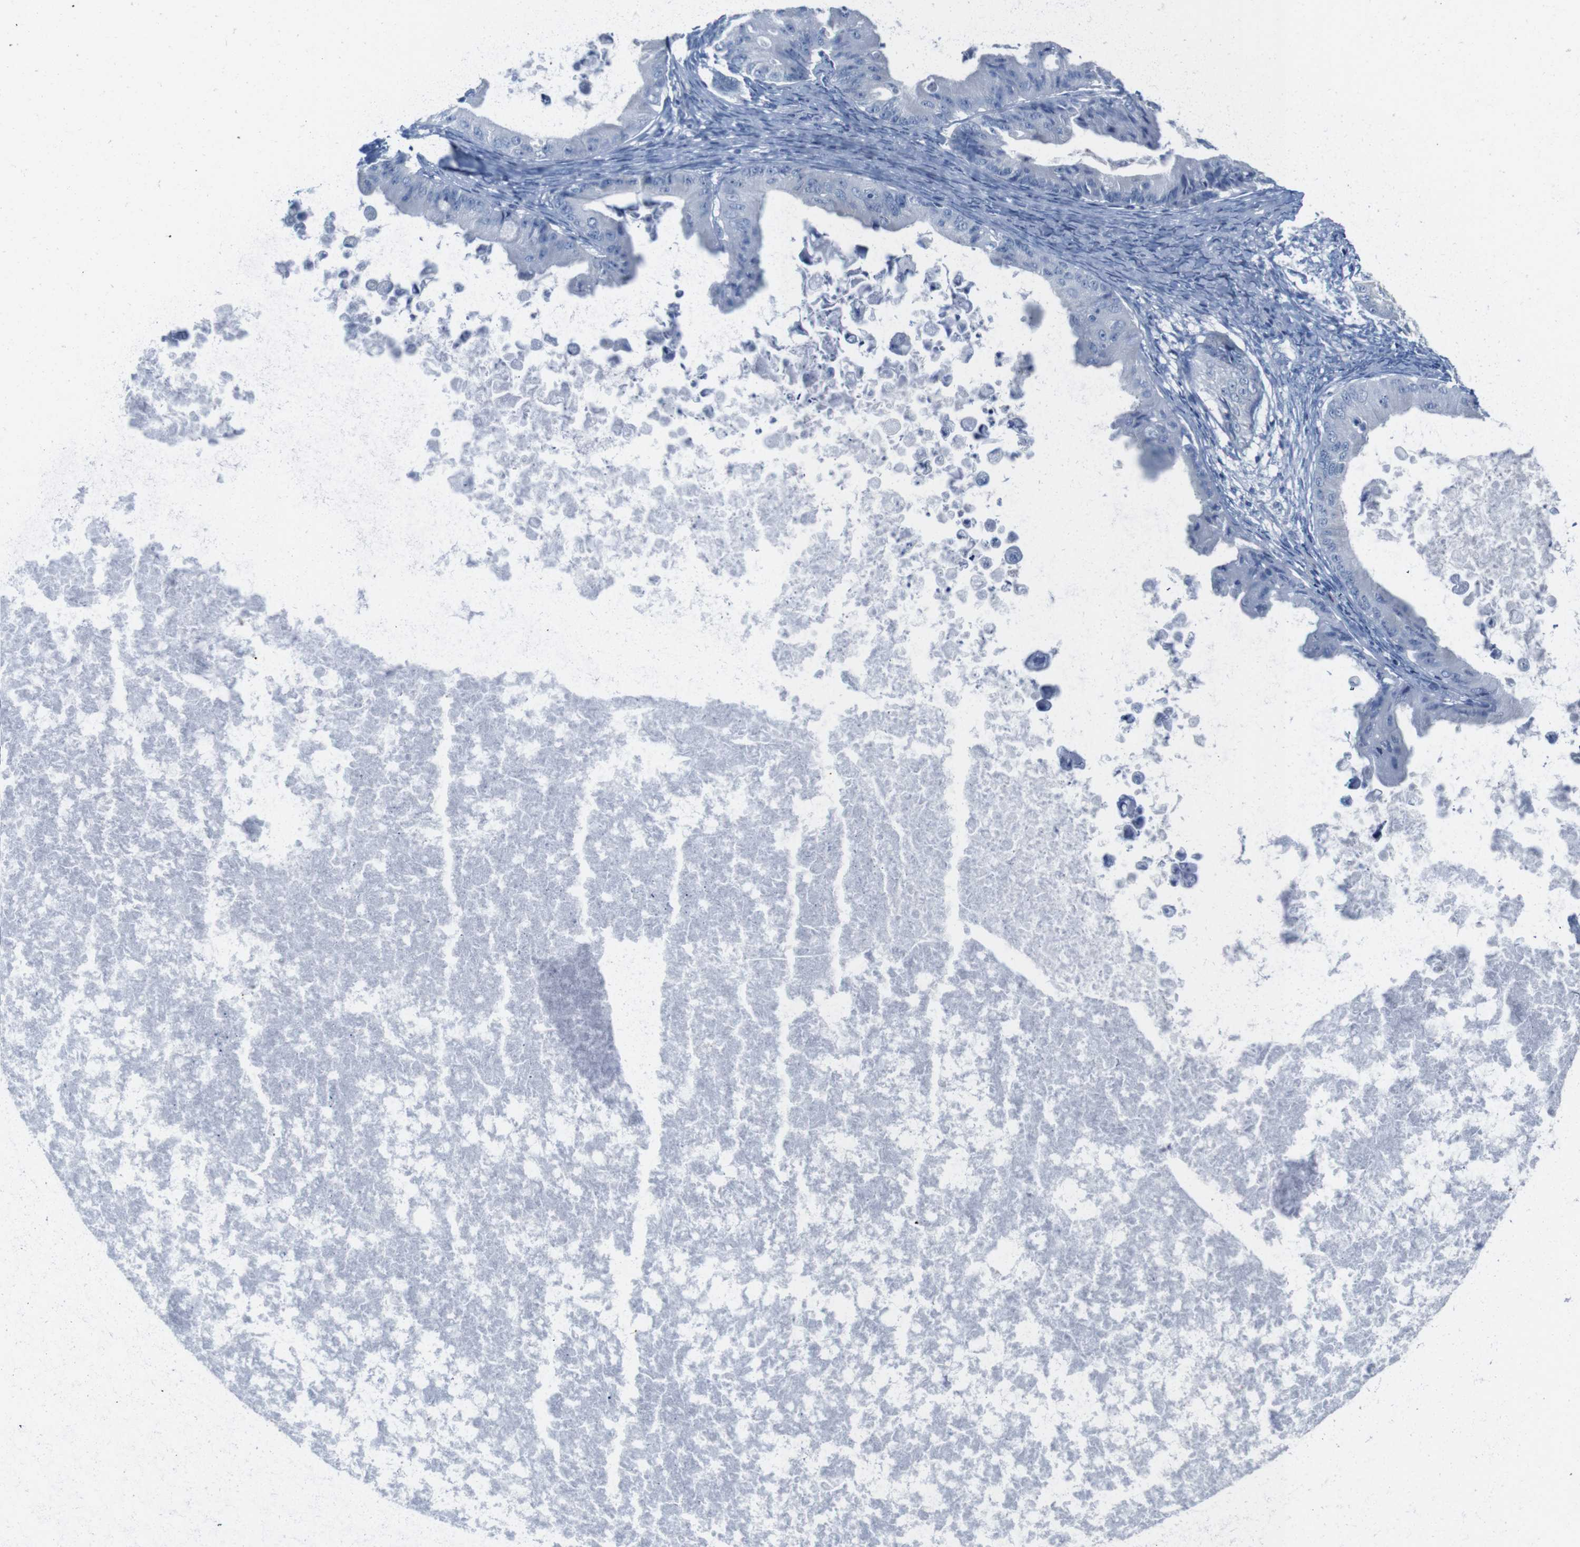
{"staining": {"intensity": "negative", "quantity": "none", "location": "none"}, "tissue": "ovarian cancer", "cell_type": "Tumor cells", "image_type": "cancer", "snomed": [{"axis": "morphology", "description": "Cystadenocarcinoma, mucinous, NOS"}, {"axis": "topography", "description": "Ovary"}], "caption": "This is an IHC micrograph of ovarian cancer. There is no expression in tumor cells.", "gene": "IGSF8", "patient": {"sex": "female", "age": 37}}